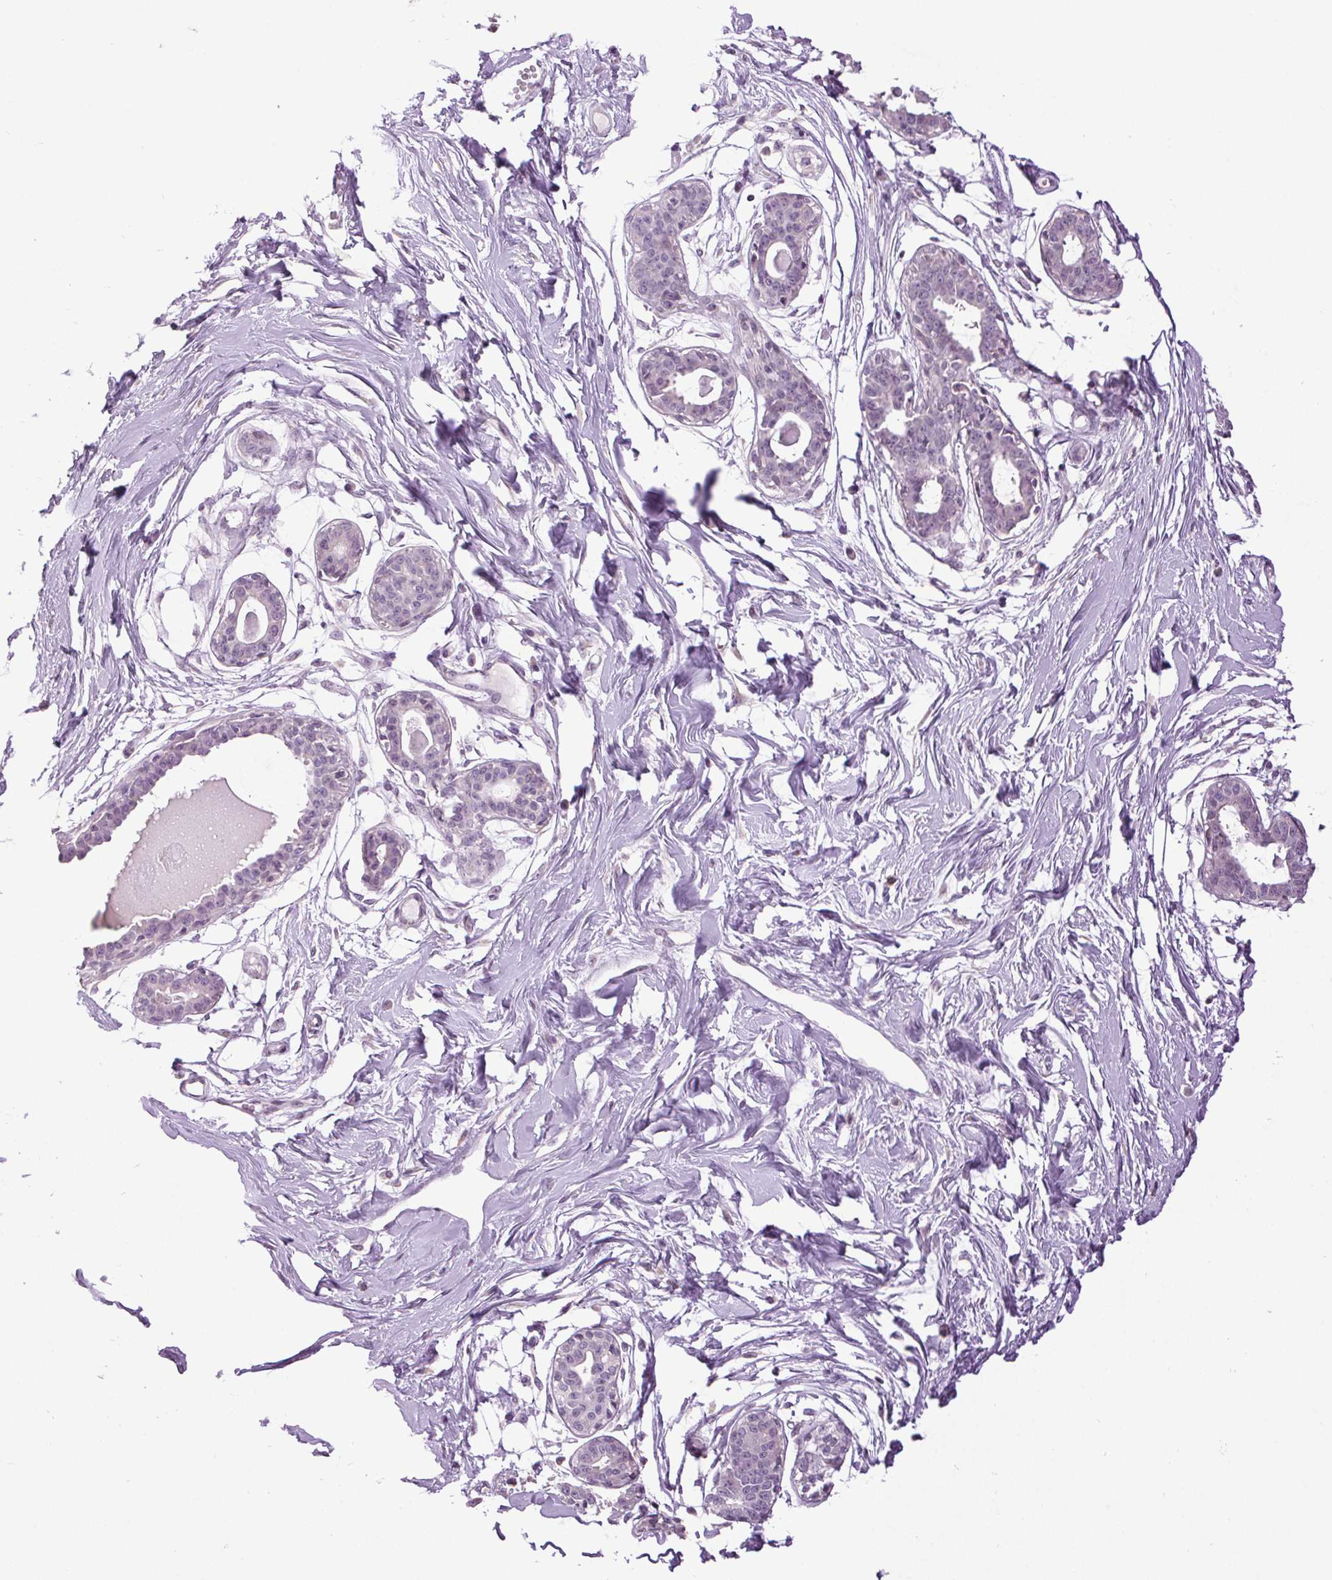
{"staining": {"intensity": "negative", "quantity": "none", "location": "none"}, "tissue": "breast", "cell_type": "Adipocytes", "image_type": "normal", "snomed": [{"axis": "morphology", "description": "Normal tissue, NOS"}, {"axis": "topography", "description": "Breast"}], "caption": "This photomicrograph is of benign breast stained with IHC to label a protein in brown with the nuclei are counter-stained blue. There is no positivity in adipocytes. The staining was performed using DAB to visualize the protein expression in brown, while the nuclei were stained in blue with hematoxylin (Magnification: 20x).", "gene": "SMIM13", "patient": {"sex": "female", "age": 45}}